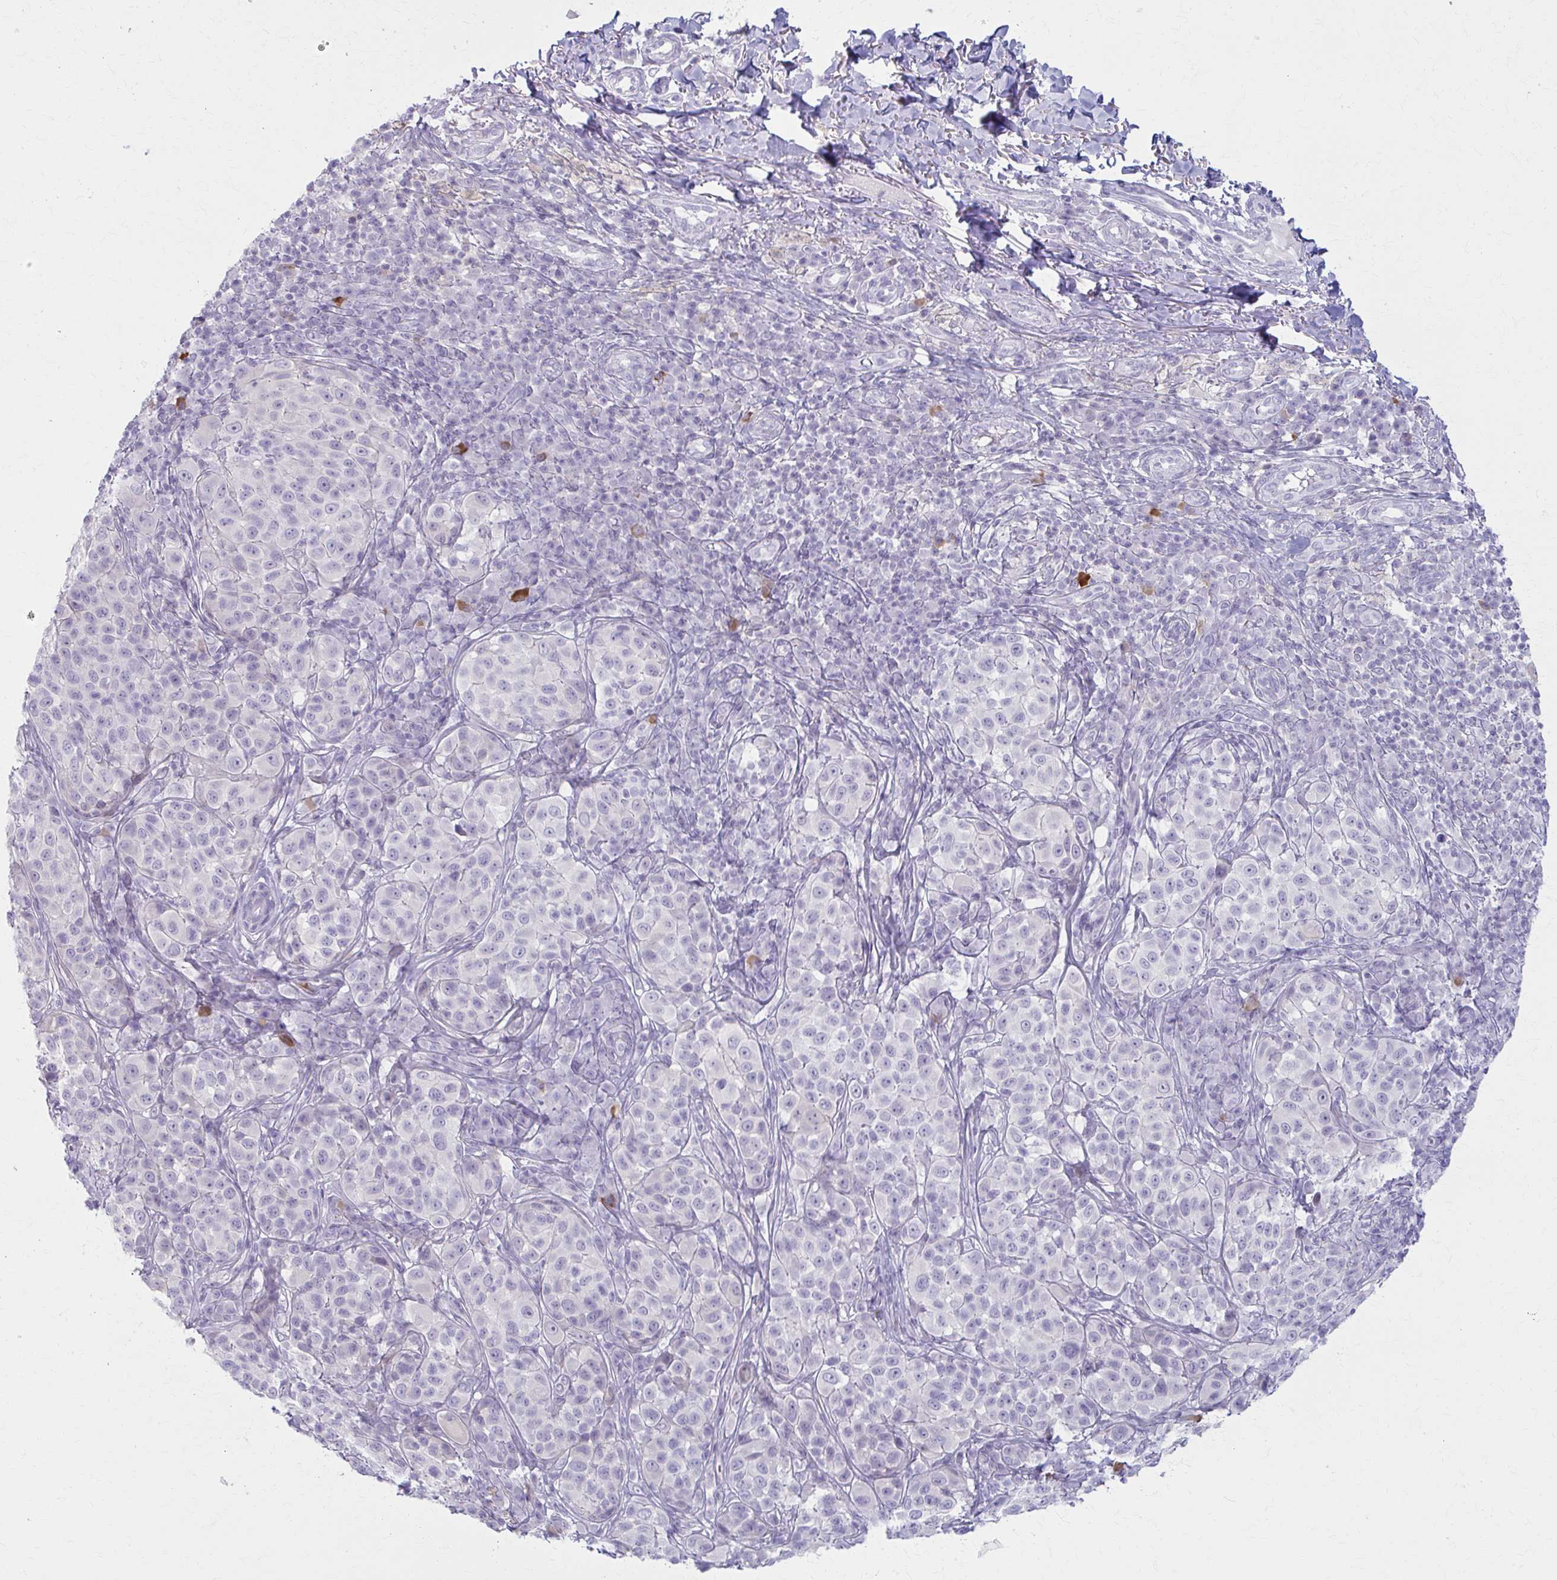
{"staining": {"intensity": "negative", "quantity": "none", "location": "none"}, "tissue": "melanoma", "cell_type": "Tumor cells", "image_type": "cancer", "snomed": [{"axis": "morphology", "description": "Malignant melanoma, NOS"}, {"axis": "topography", "description": "Skin"}], "caption": "Malignant melanoma was stained to show a protein in brown. There is no significant expression in tumor cells.", "gene": "LDLRAP1", "patient": {"sex": "male", "age": 38}}